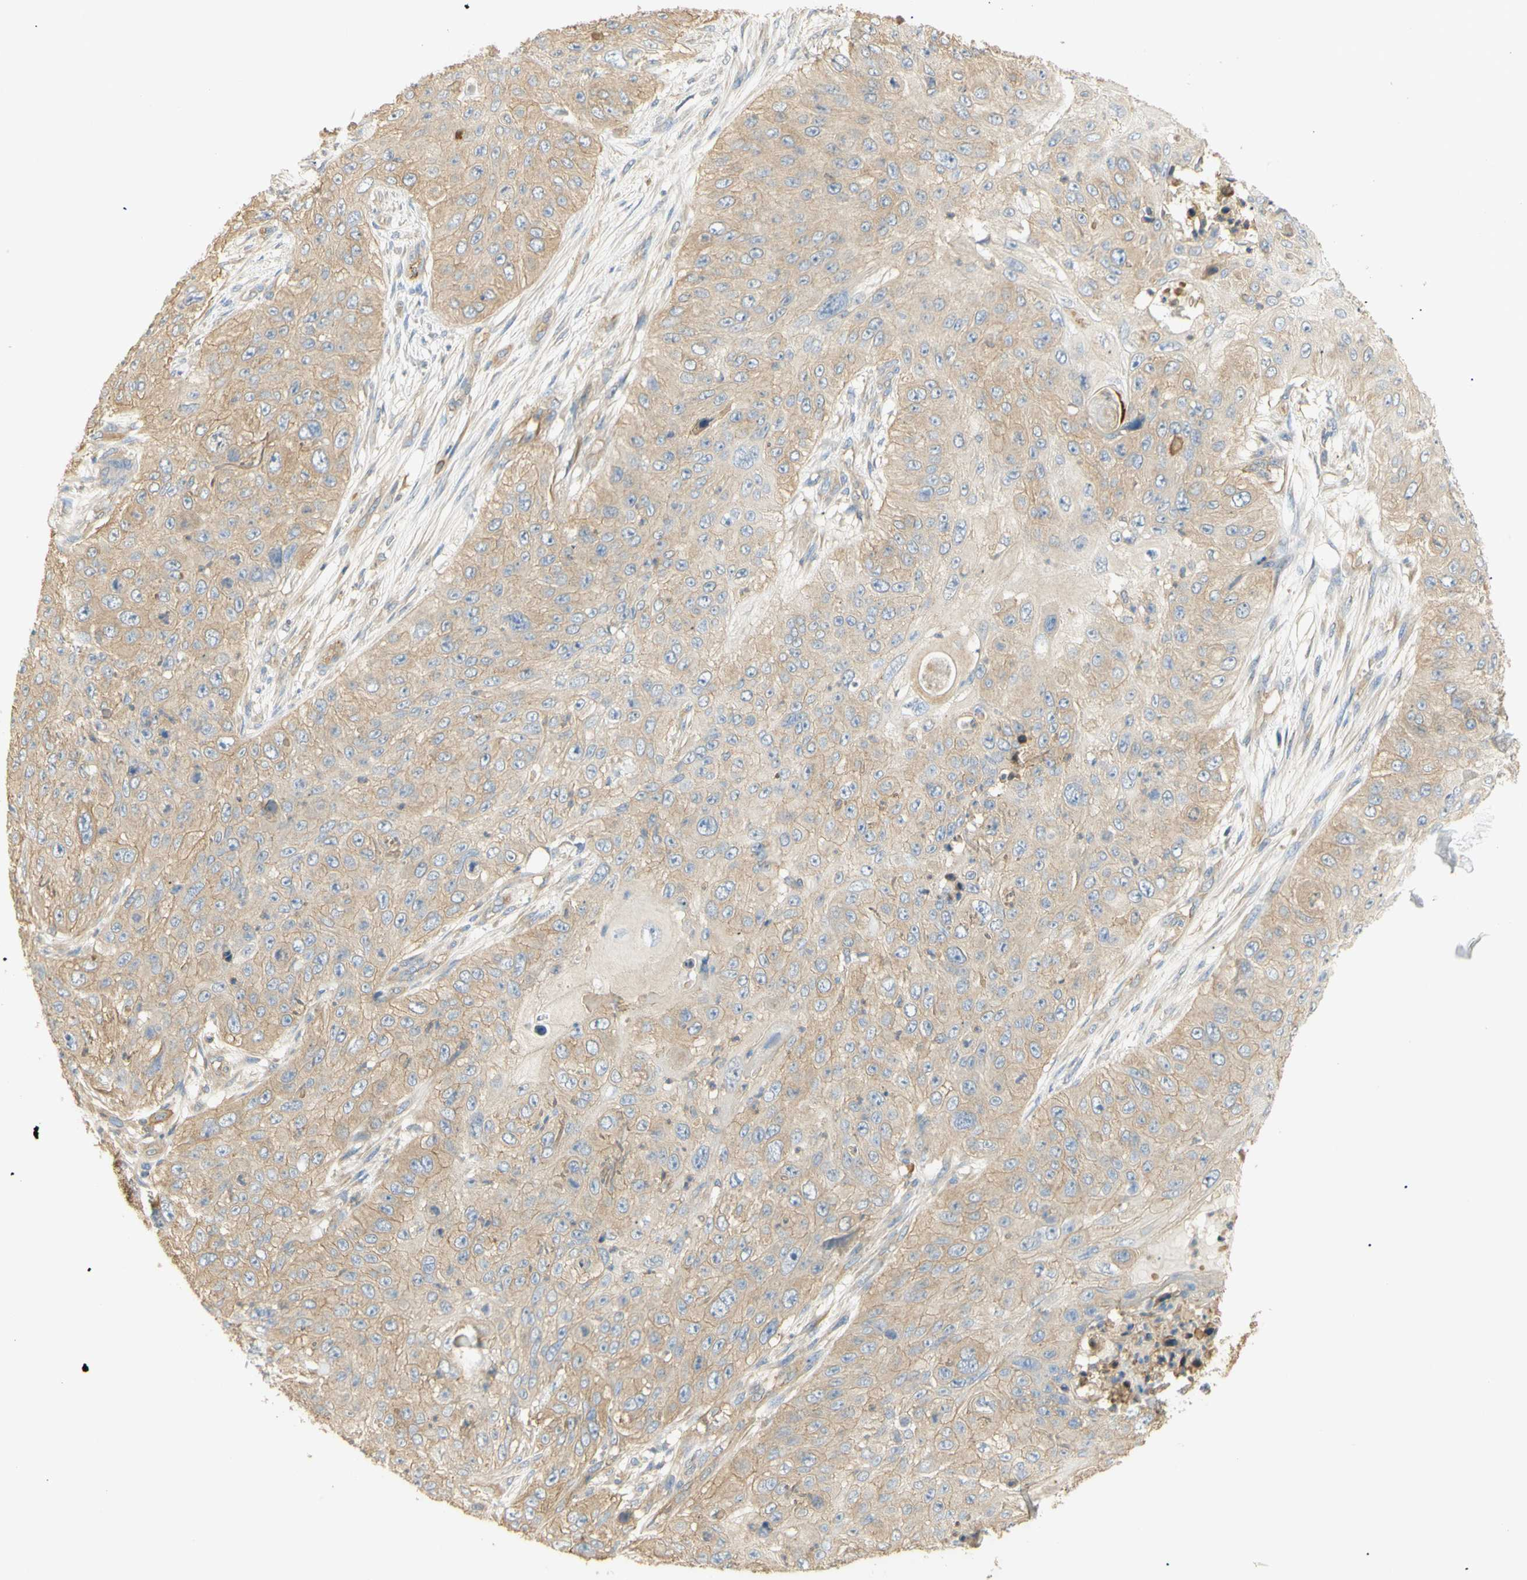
{"staining": {"intensity": "weak", "quantity": "25%-75%", "location": "cytoplasmic/membranous"}, "tissue": "skin cancer", "cell_type": "Tumor cells", "image_type": "cancer", "snomed": [{"axis": "morphology", "description": "Squamous cell carcinoma, NOS"}, {"axis": "topography", "description": "Skin"}], "caption": "A histopathology image of human skin cancer (squamous cell carcinoma) stained for a protein exhibits weak cytoplasmic/membranous brown staining in tumor cells.", "gene": "KCNE4", "patient": {"sex": "female", "age": 80}}